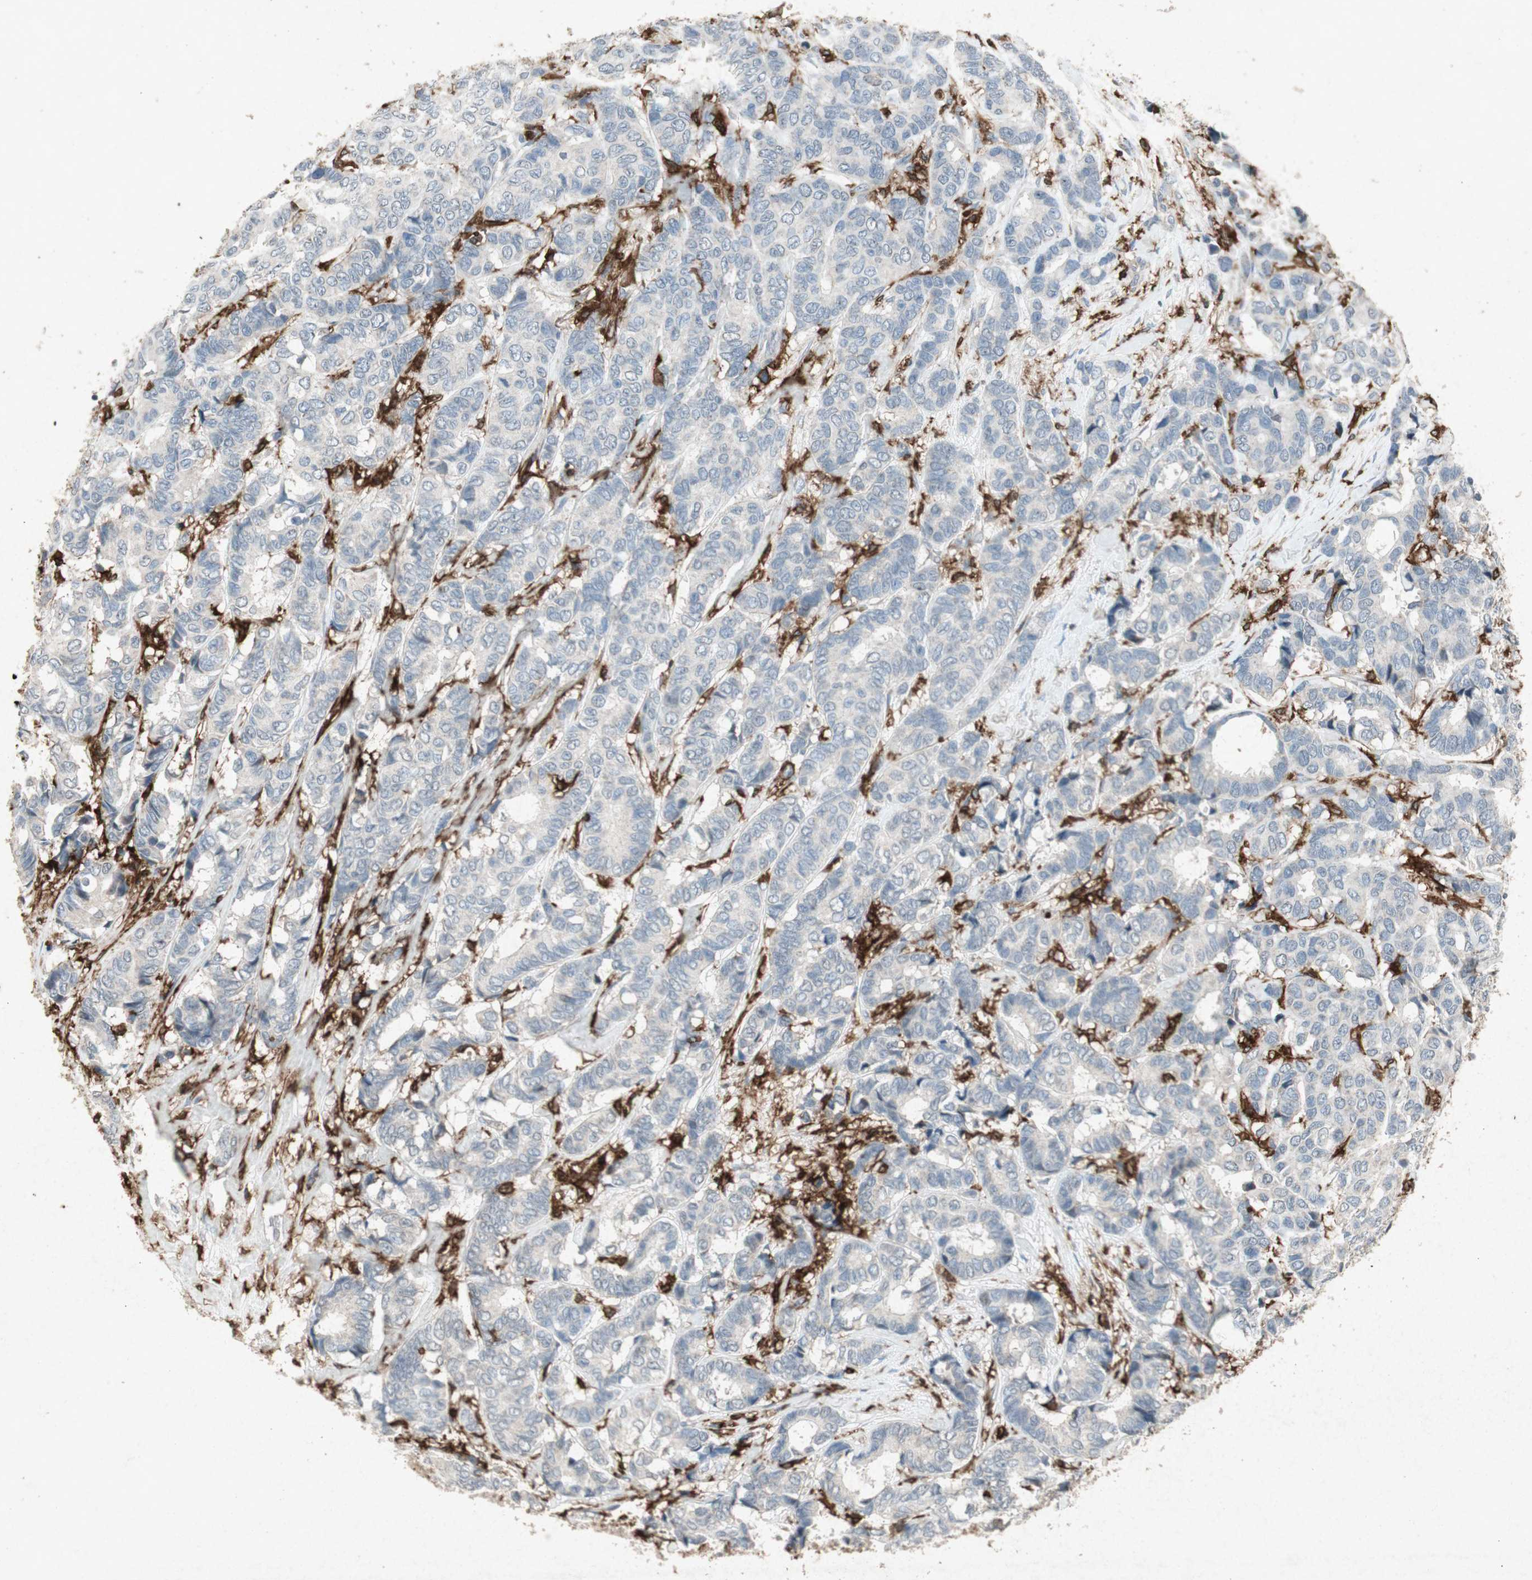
{"staining": {"intensity": "negative", "quantity": "none", "location": "none"}, "tissue": "breast cancer", "cell_type": "Tumor cells", "image_type": "cancer", "snomed": [{"axis": "morphology", "description": "Duct carcinoma"}, {"axis": "topography", "description": "Breast"}], "caption": "A histopathology image of human breast cancer (infiltrating ductal carcinoma) is negative for staining in tumor cells.", "gene": "TYROBP", "patient": {"sex": "female", "age": 87}}